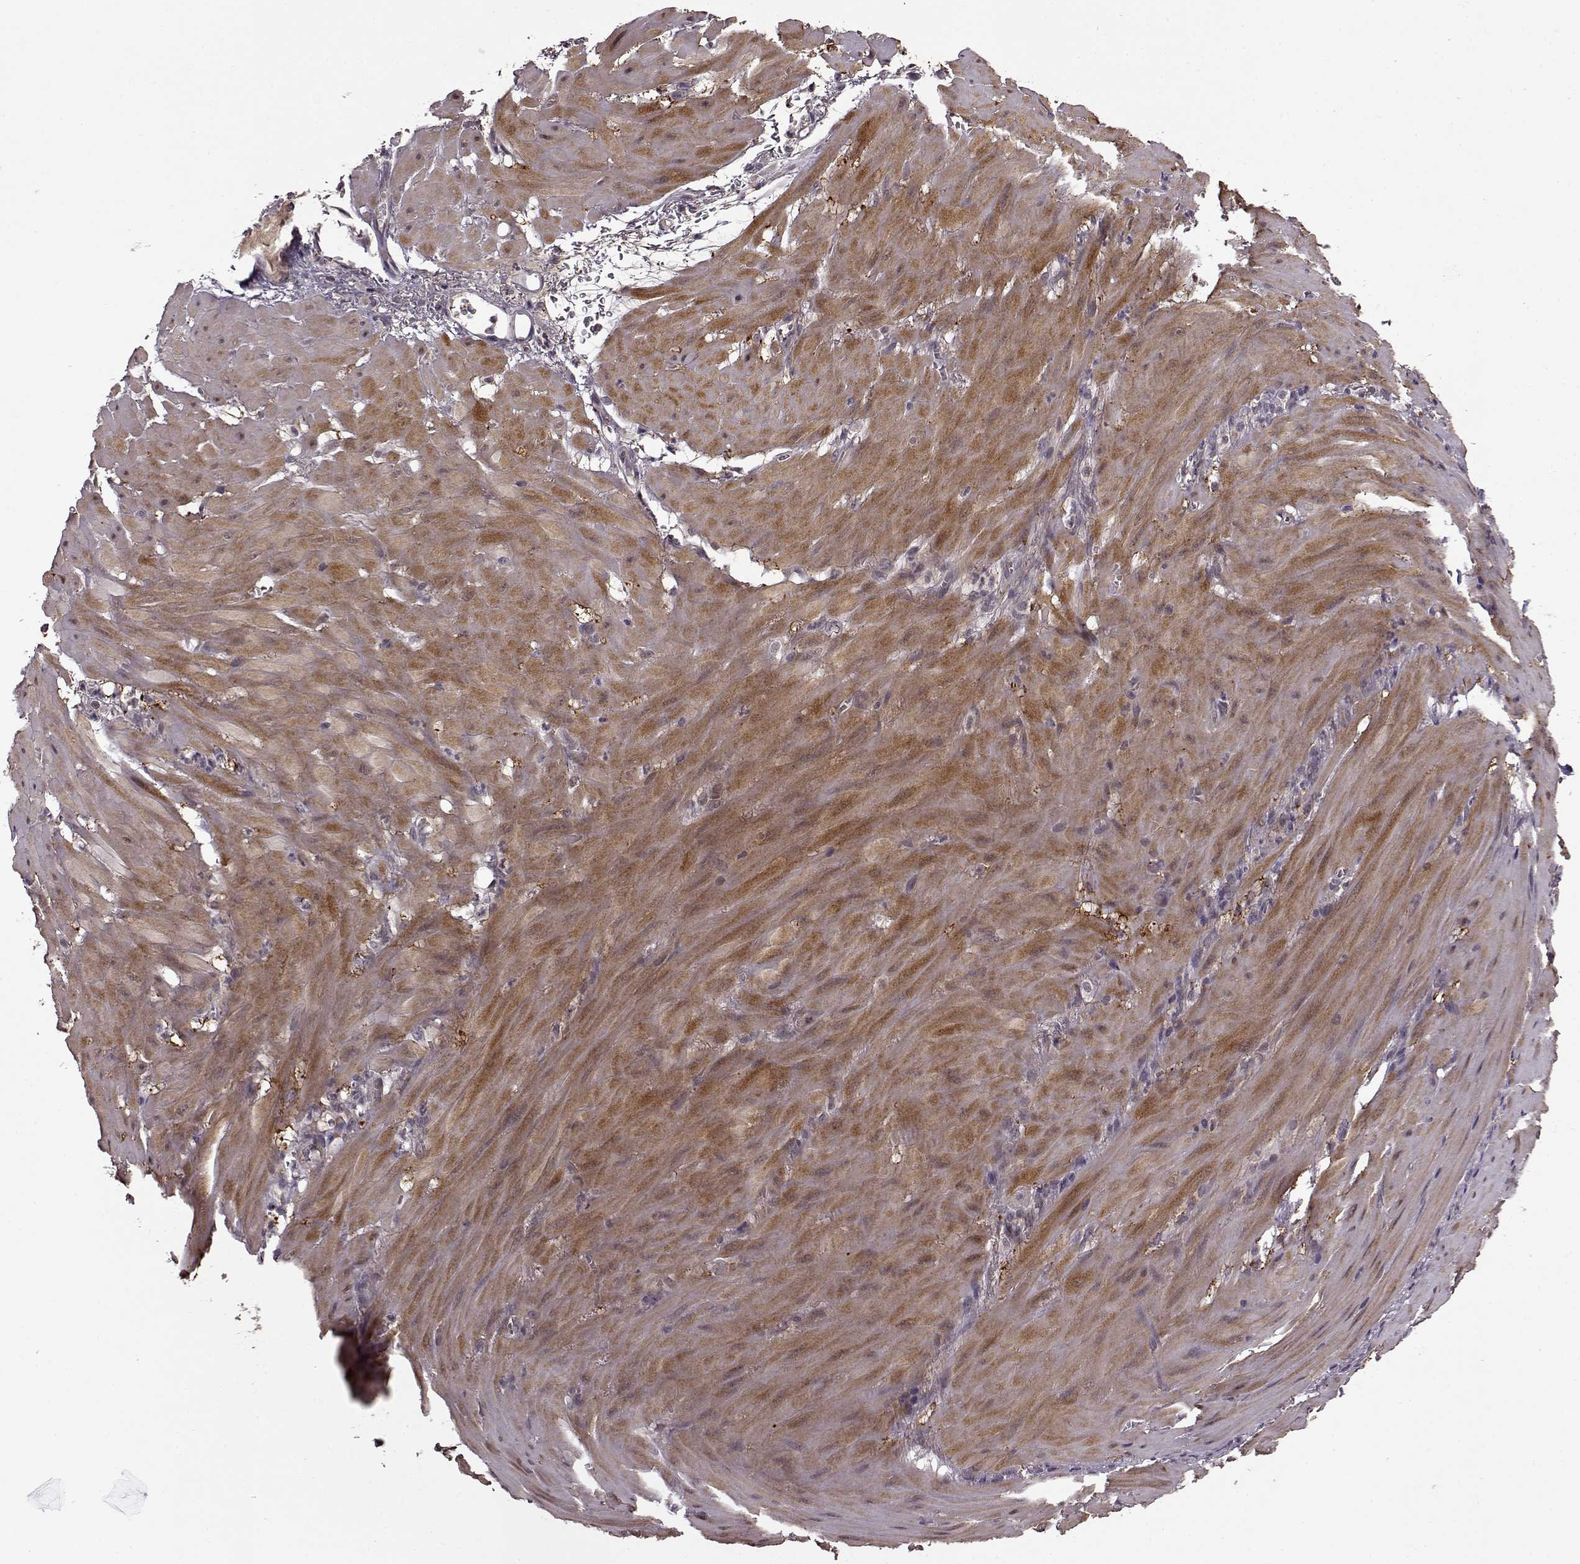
{"staining": {"intensity": "negative", "quantity": "none", "location": "none"}, "tissue": "stomach cancer", "cell_type": "Tumor cells", "image_type": "cancer", "snomed": [{"axis": "morphology", "description": "Normal tissue, NOS"}, {"axis": "morphology", "description": "Adenocarcinoma, NOS"}, {"axis": "topography", "description": "Esophagus"}, {"axis": "topography", "description": "Stomach, upper"}], "caption": "A high-resolution histopathology image shows immunohistochemistry staining of stomach cancer (adenocarcinoma), which displays no significant positivity in tumor cells.", "gene": "MAIP1", "patient": {"sex": "male", "age": 74}}